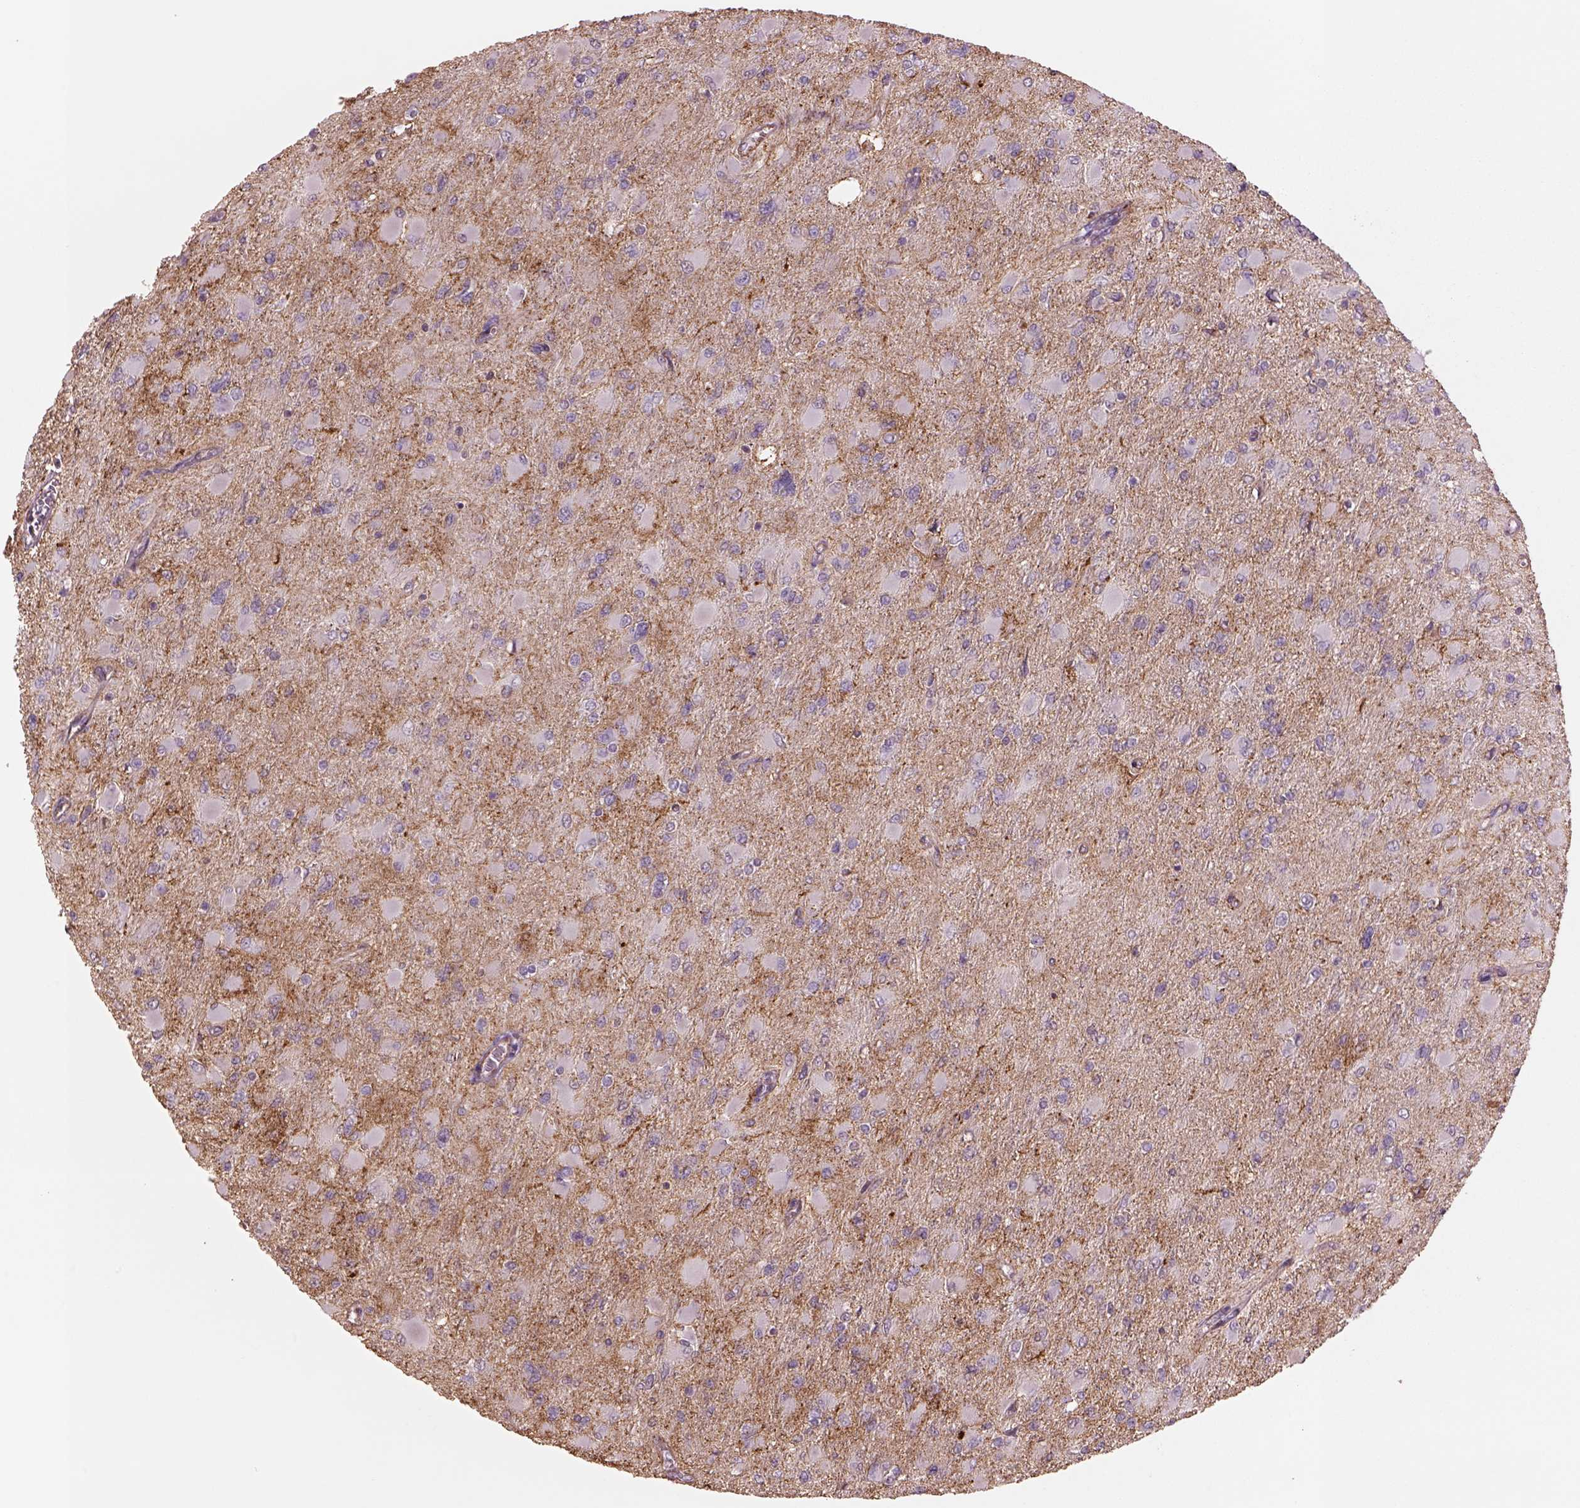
{"staining": {"intensity": "negative", "quantity": "none", "location": "none"}, "tissue": "glioma", "cell_type": "Tumor cells", "image_type": "cancer", "snomed": [{"axis": "morphology", "description": "Glioma, malignant, High grade"}, {"axis": "topography", "description": "Cerebral cortex"}], "caption": "DAB immunohistochemical staining of human malignant high-grade glioma reveals no significant expression in tumor cells.", "gene": "LIN7A", "patient": {"sex": "female", "age": 36}}